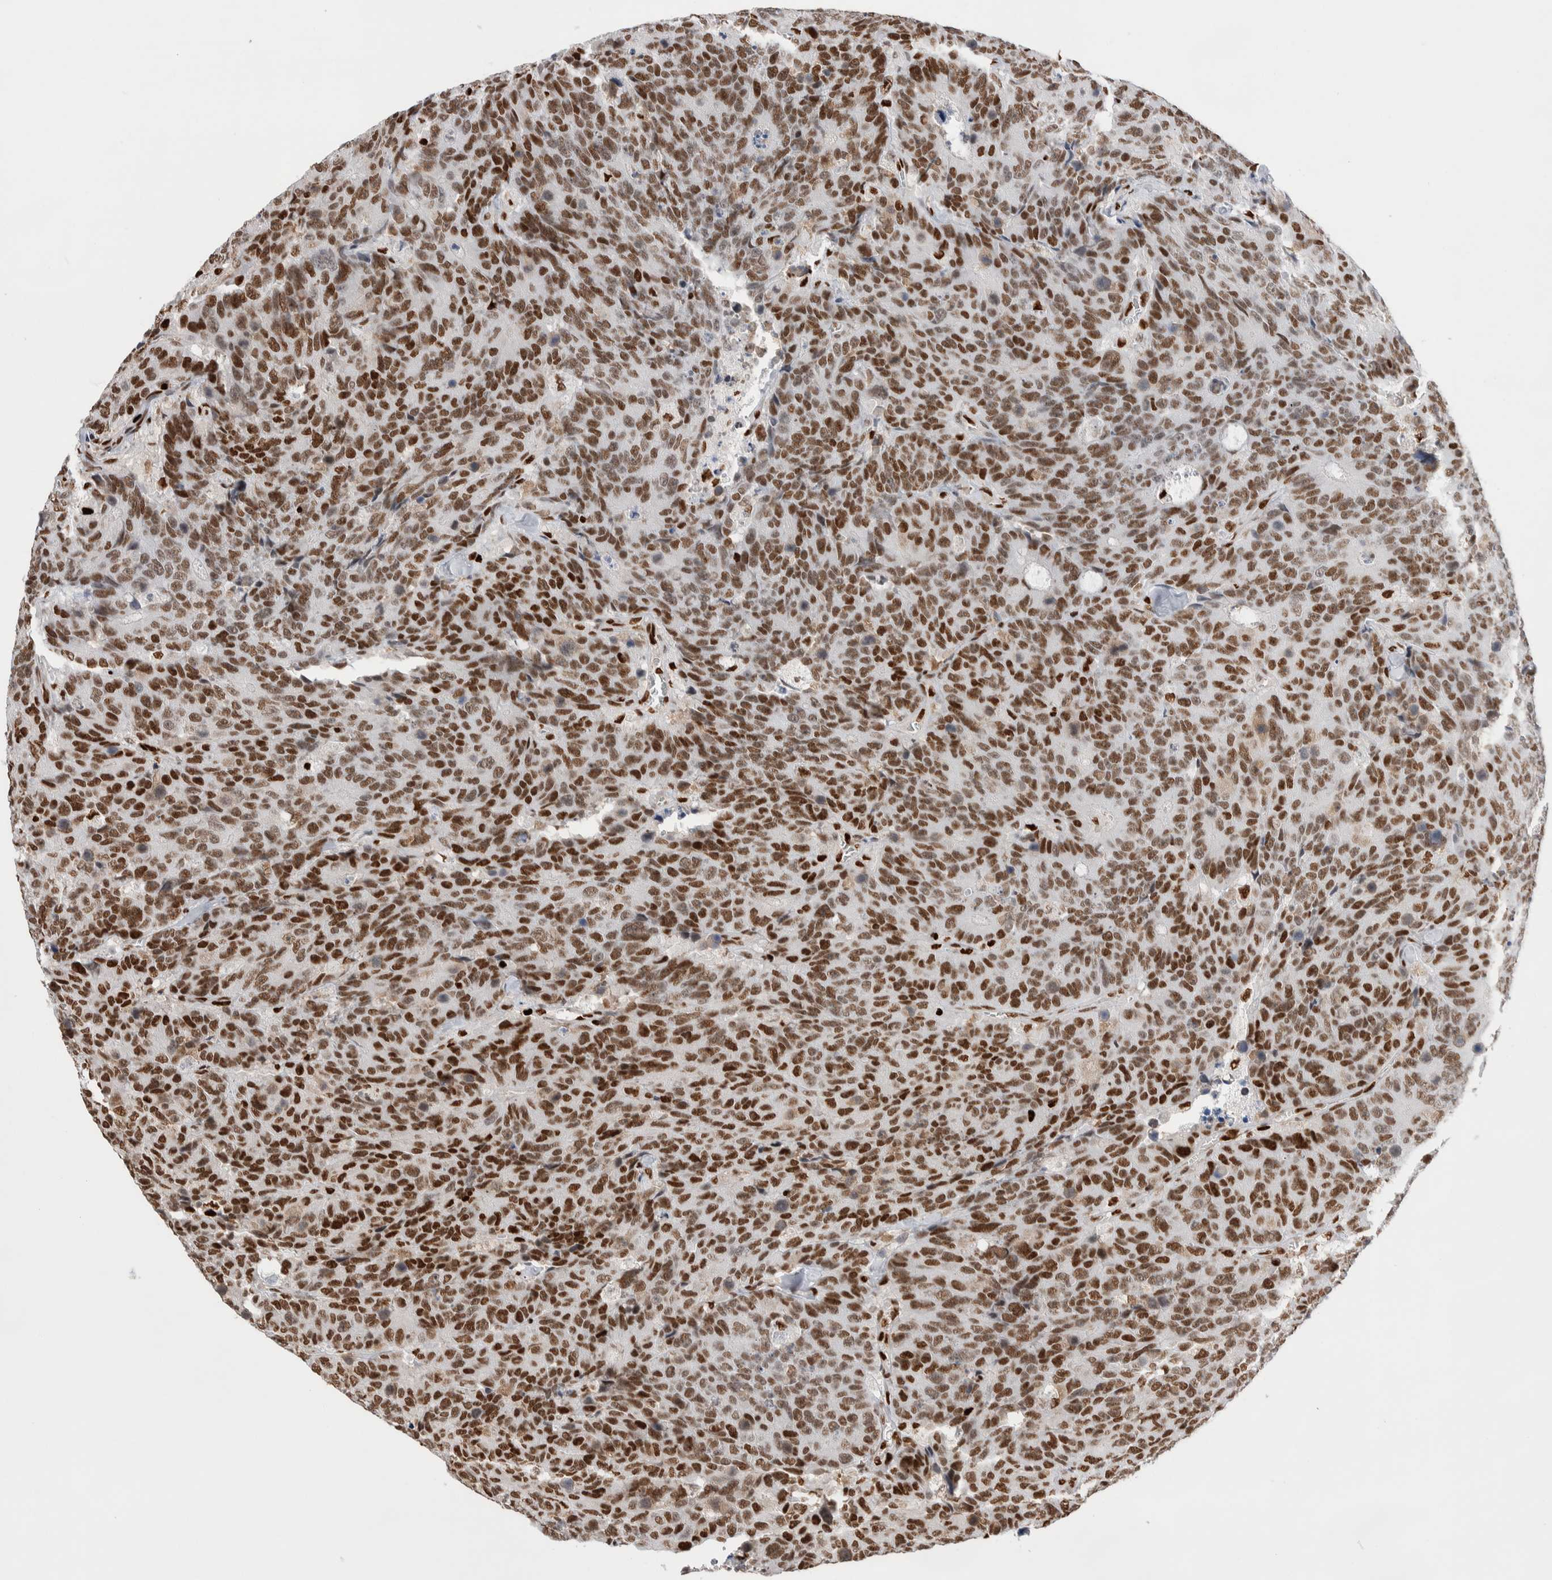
{"staining": {"intensity": "strong", "quantity": ">75%", "location": "nuclear"}, "tissue": "colorectal cancer", "cell_type": "Tumor cells", "image_type": "cancer", "snomed": [{"axis": "morphology", "description": "Adenocarcinoma, NOS"}, {"axis": "topography", "description": "Colon"}], "caption": "Immunohistochemical staining of human colorectal adenocarcinoma shows high levels of strong nuclear expression in approximately >75% of tumor cells.", "gene": "RNASEK-C17orf49", "patient": {"sex": "female", "age": 86}}